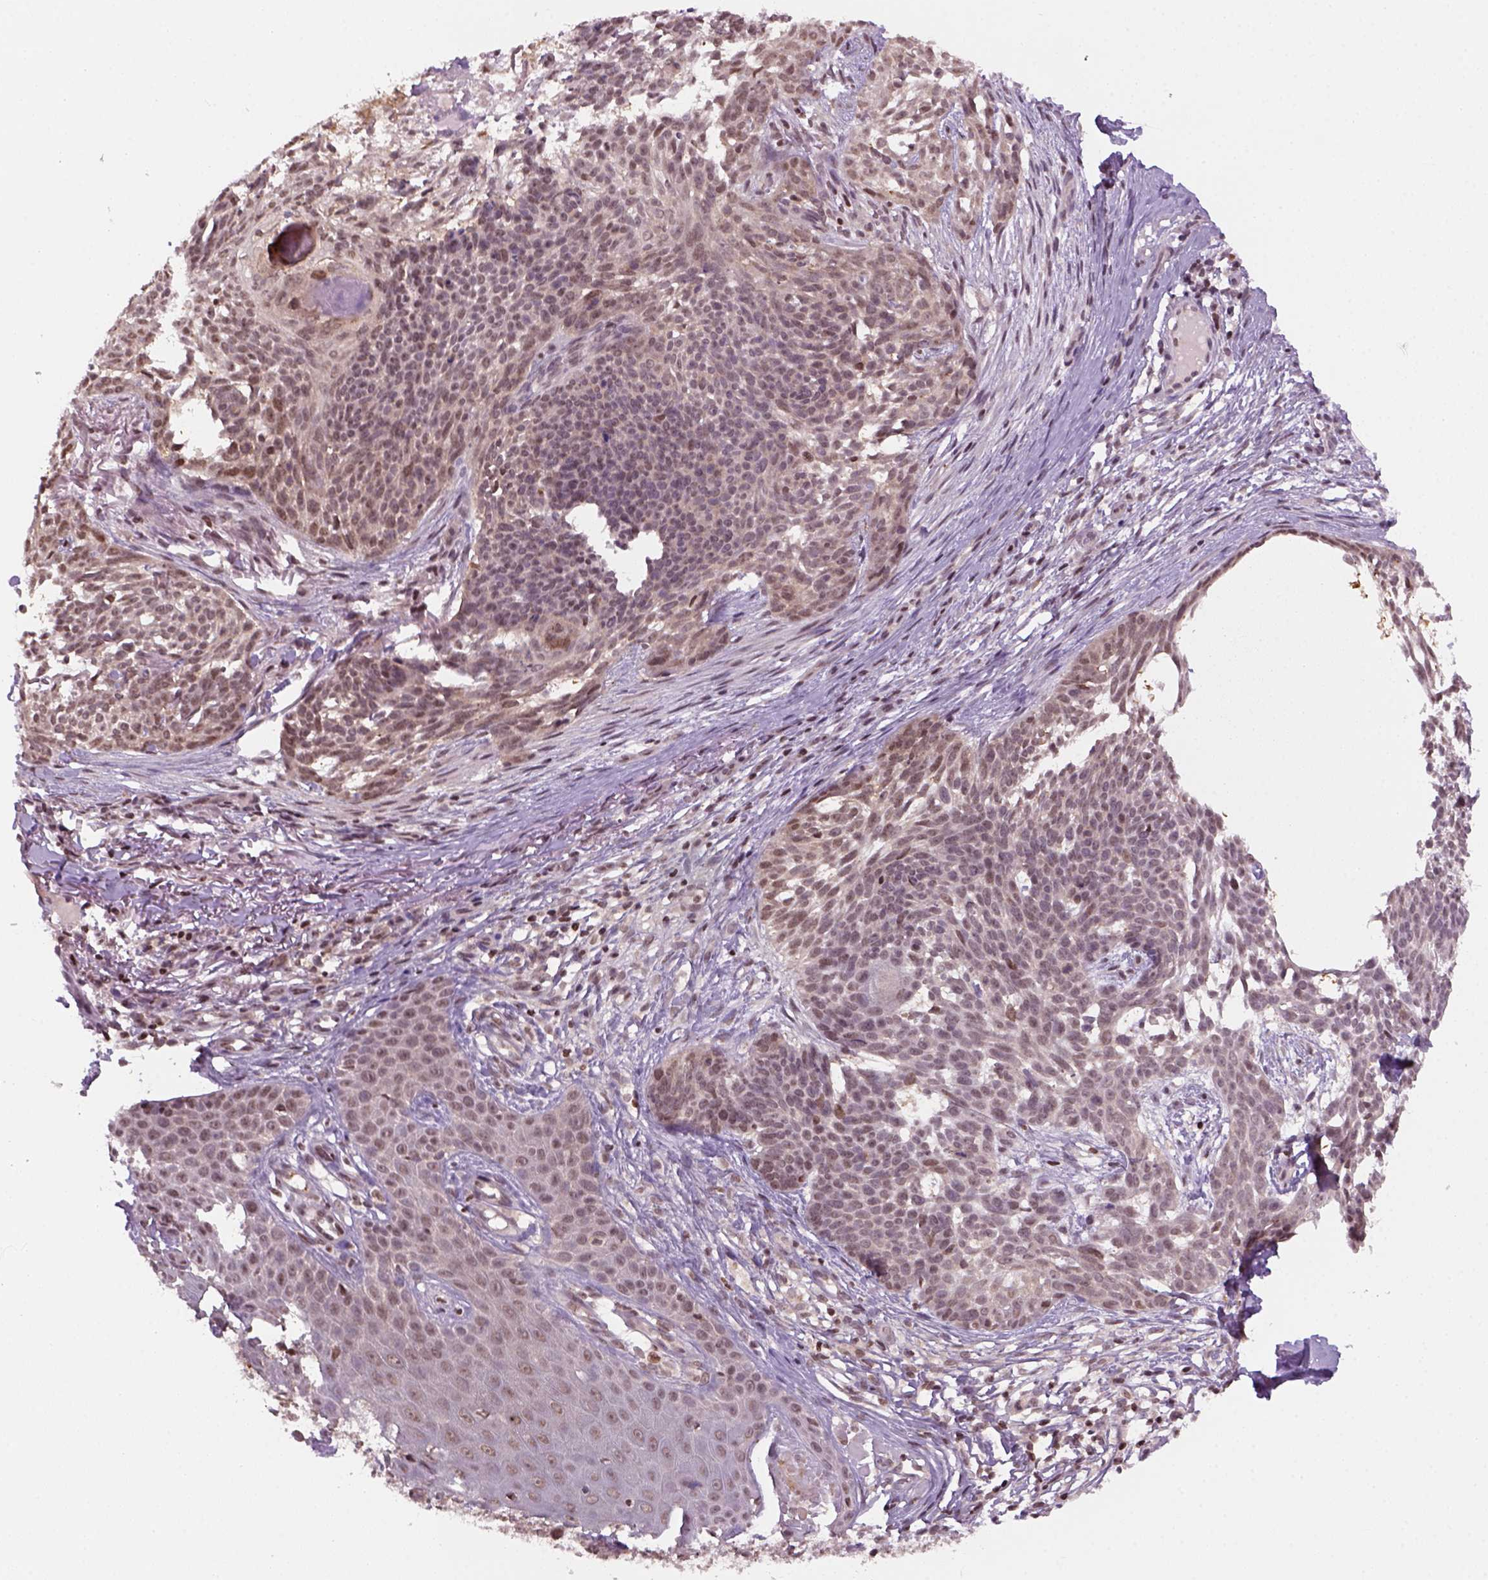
{"staining": {"intensity": "weak", "quantity": "25%-75%", "location": "nuclear"}, "tissue": "skin cancer", "cell_type": "Tumor cells", "image_type": "cancer", "snomed": [{"axis": "morphology", "description": "Basal cell carcinoma"}, {"axis": "topography", "description": "Skin"}], "caption": "Weak nuclear positivity is seen in approximately 25%-75% of tumor cells in basal cell carcinoma (skin).", "gene": "GOT1", "patient": {"sex": "male", "age": 88}}